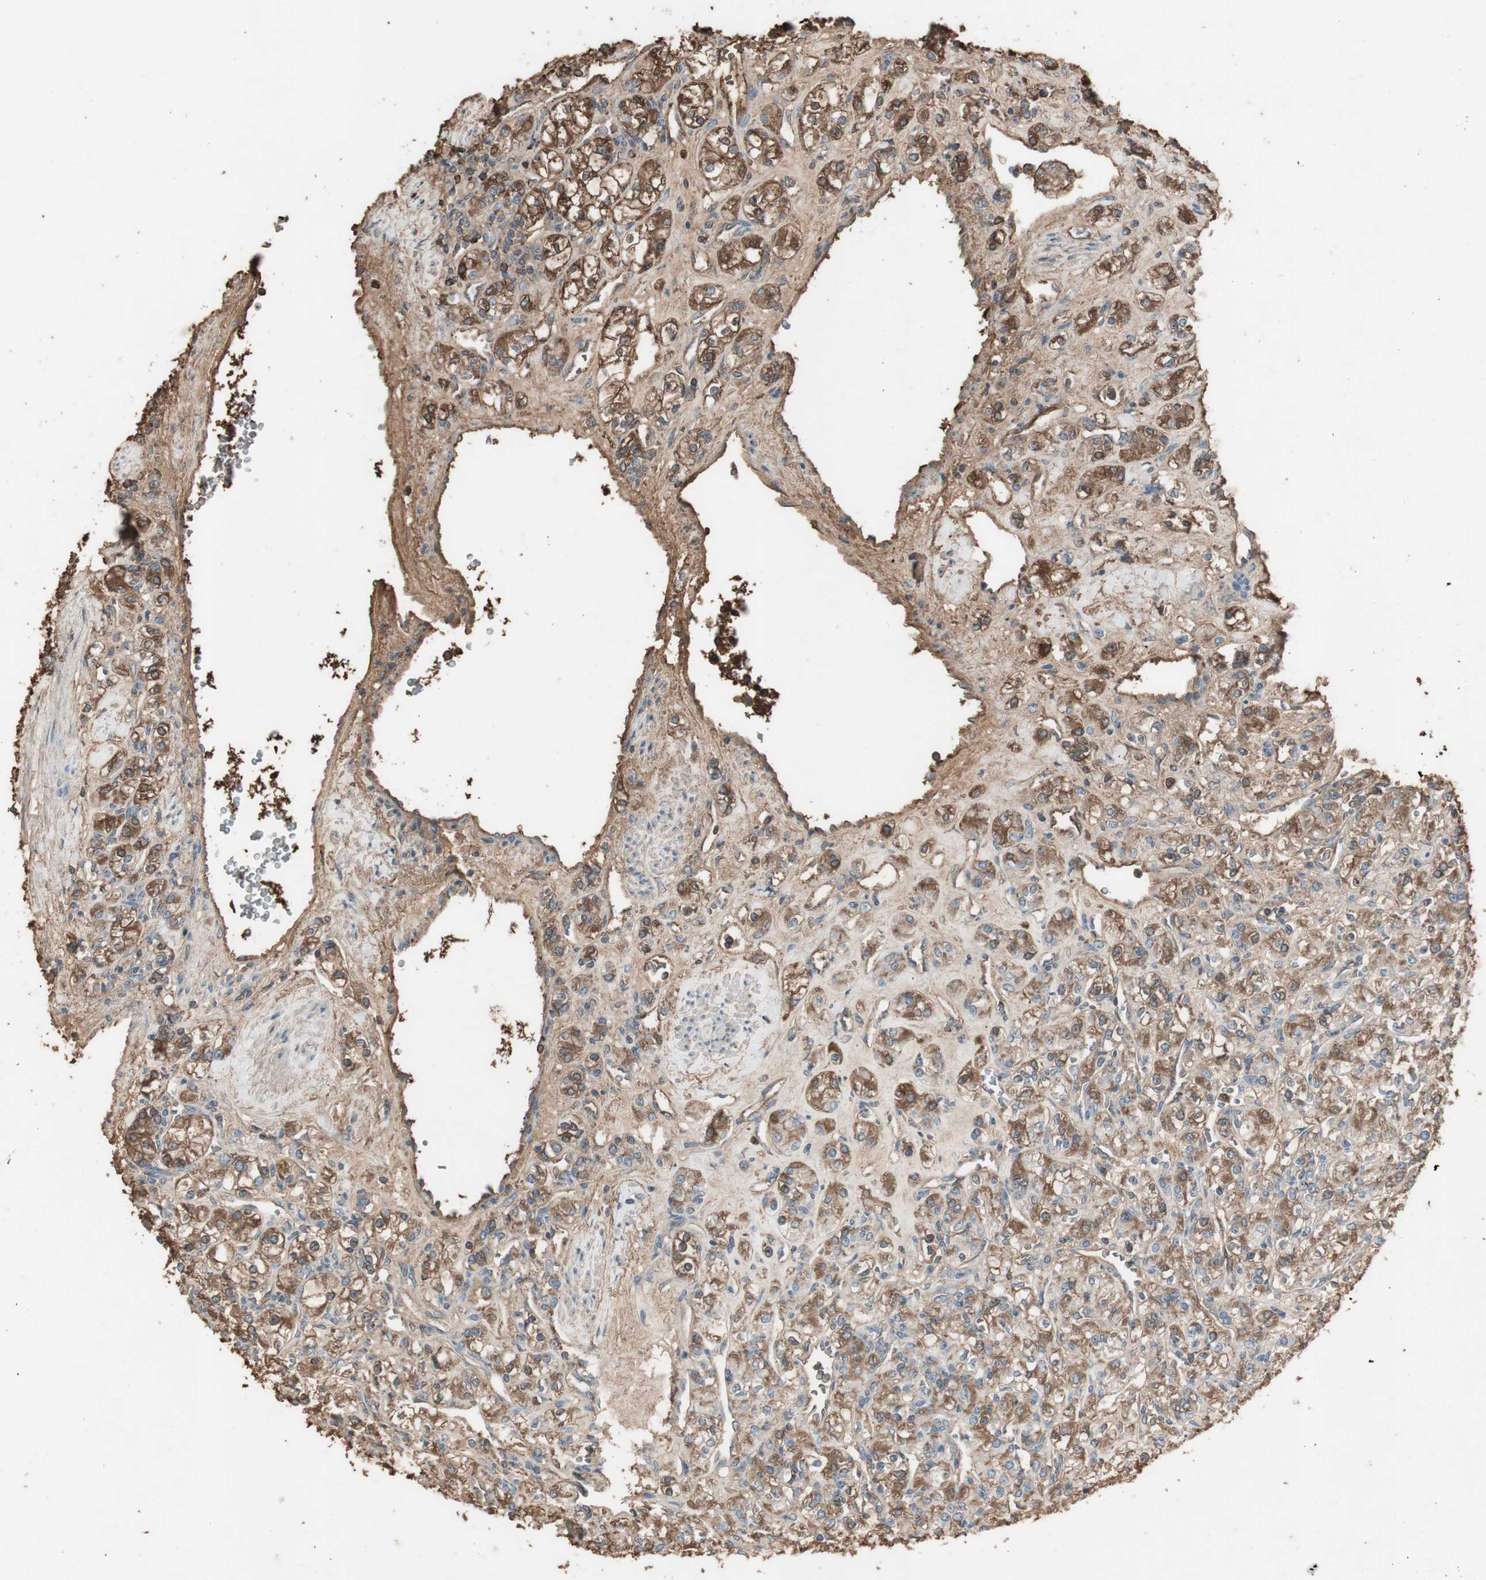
{"staining": {"intensity": "moderate", "quantity": ">75%", "location": "cytoplasmic/membranous"}, "tissue": "renal cancer", "cell_type": "Tumor cells", "image_type": "cancer", "snomed": [{"axis": "morphology", "description": "Adenocarcinoma, NOS"}, {"axis": "topography", "description": "Kidney"}], "caption": "Renal adenocarcinoma stained with a protein marker reveals moderate staining in tumor cells.", "gene": "MMP14", "patient": {"sex": "male", "age": 77}}